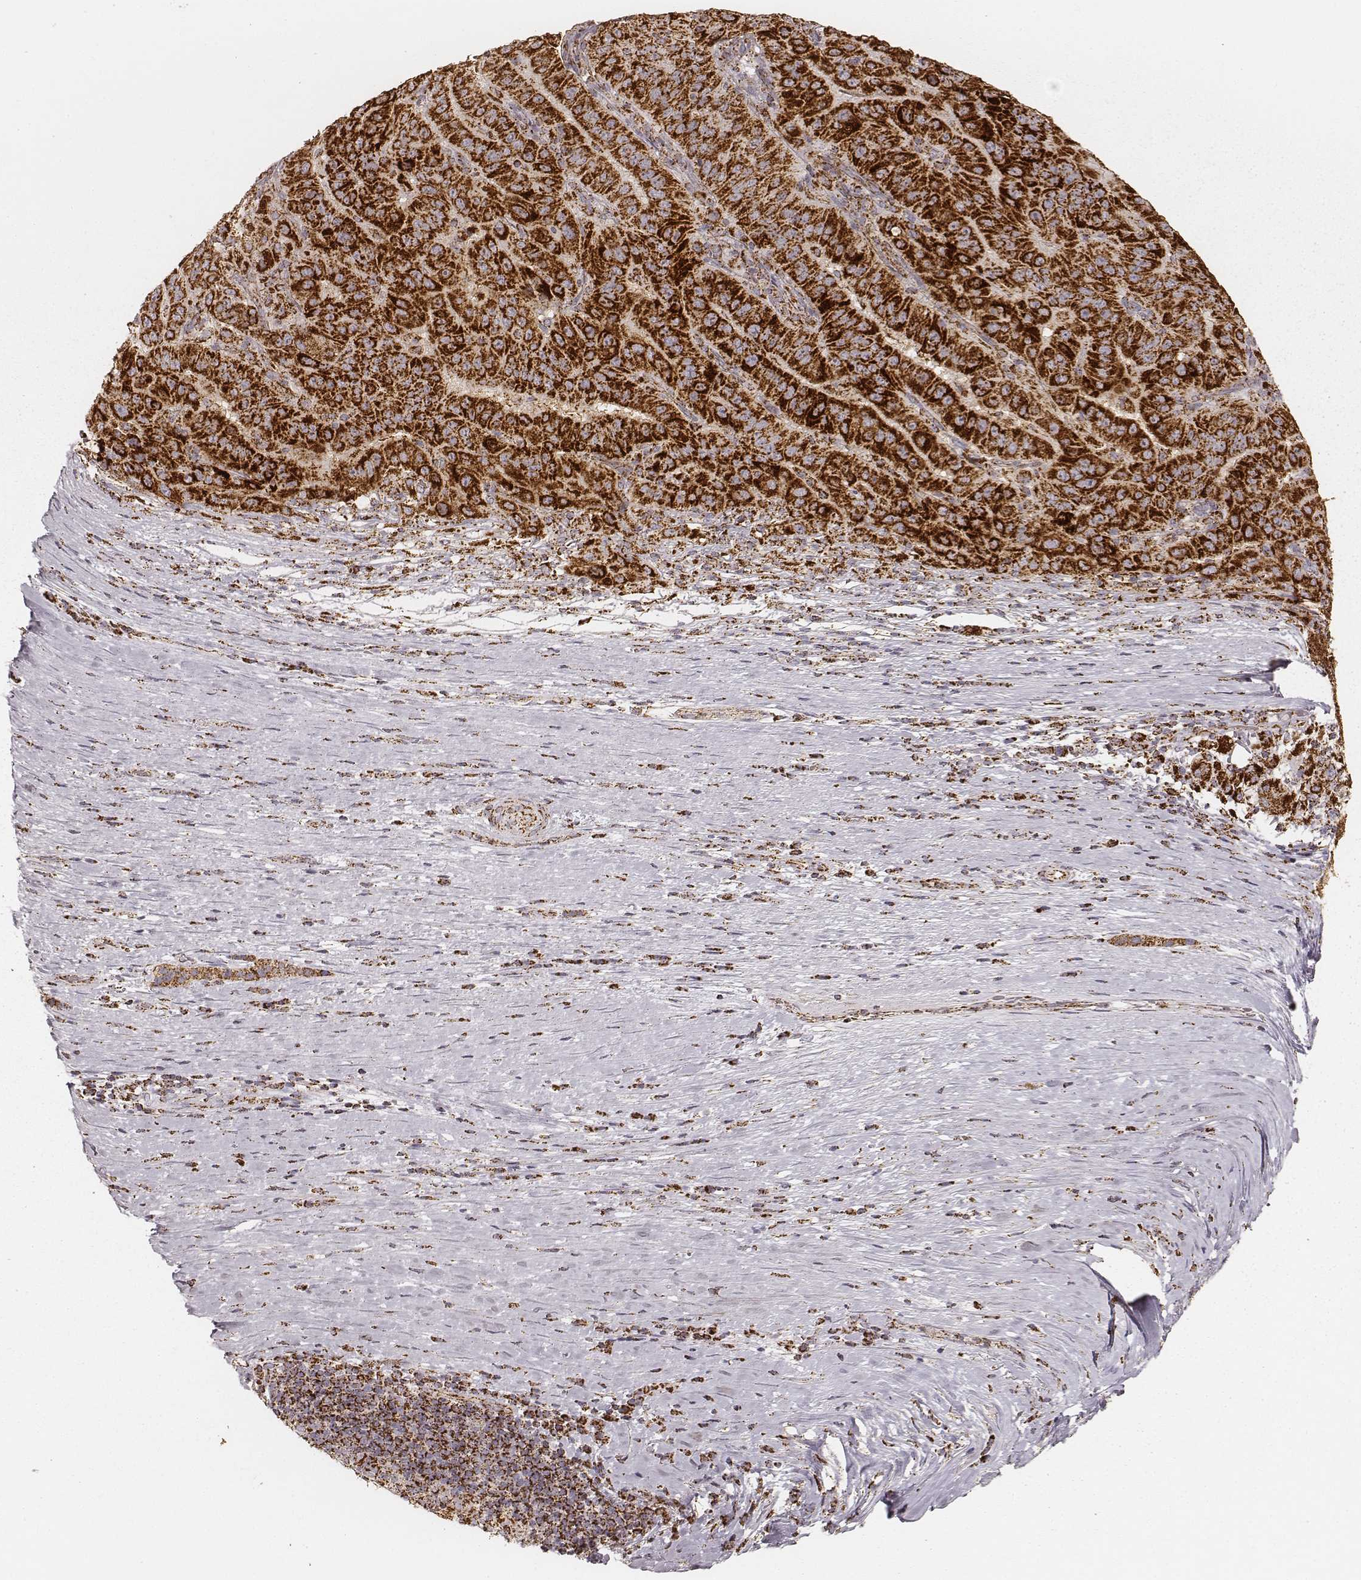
{"staining": {"intensity": "strong", "quantity": ">75%", "location": "cytoplasmic/membranous"}, "tissue": "pancreatic cancer", "cell_type": "Tumor cells", "image_type": "cancer", "snomed": [{"axis": "morphology", "description": "Adenocarcinoma, NOS"}, {"axis": "topography", "description": "Pancreas"}], "caption": "The histopathology image demonstrates immunohistochemical staining of pancreatic cancer. There is strong cytoplasmic/membranous positivity is identified in approximately >75% of tumor cells.", "gene": "CS", "patient": {"sex": "male", "age": 63}}